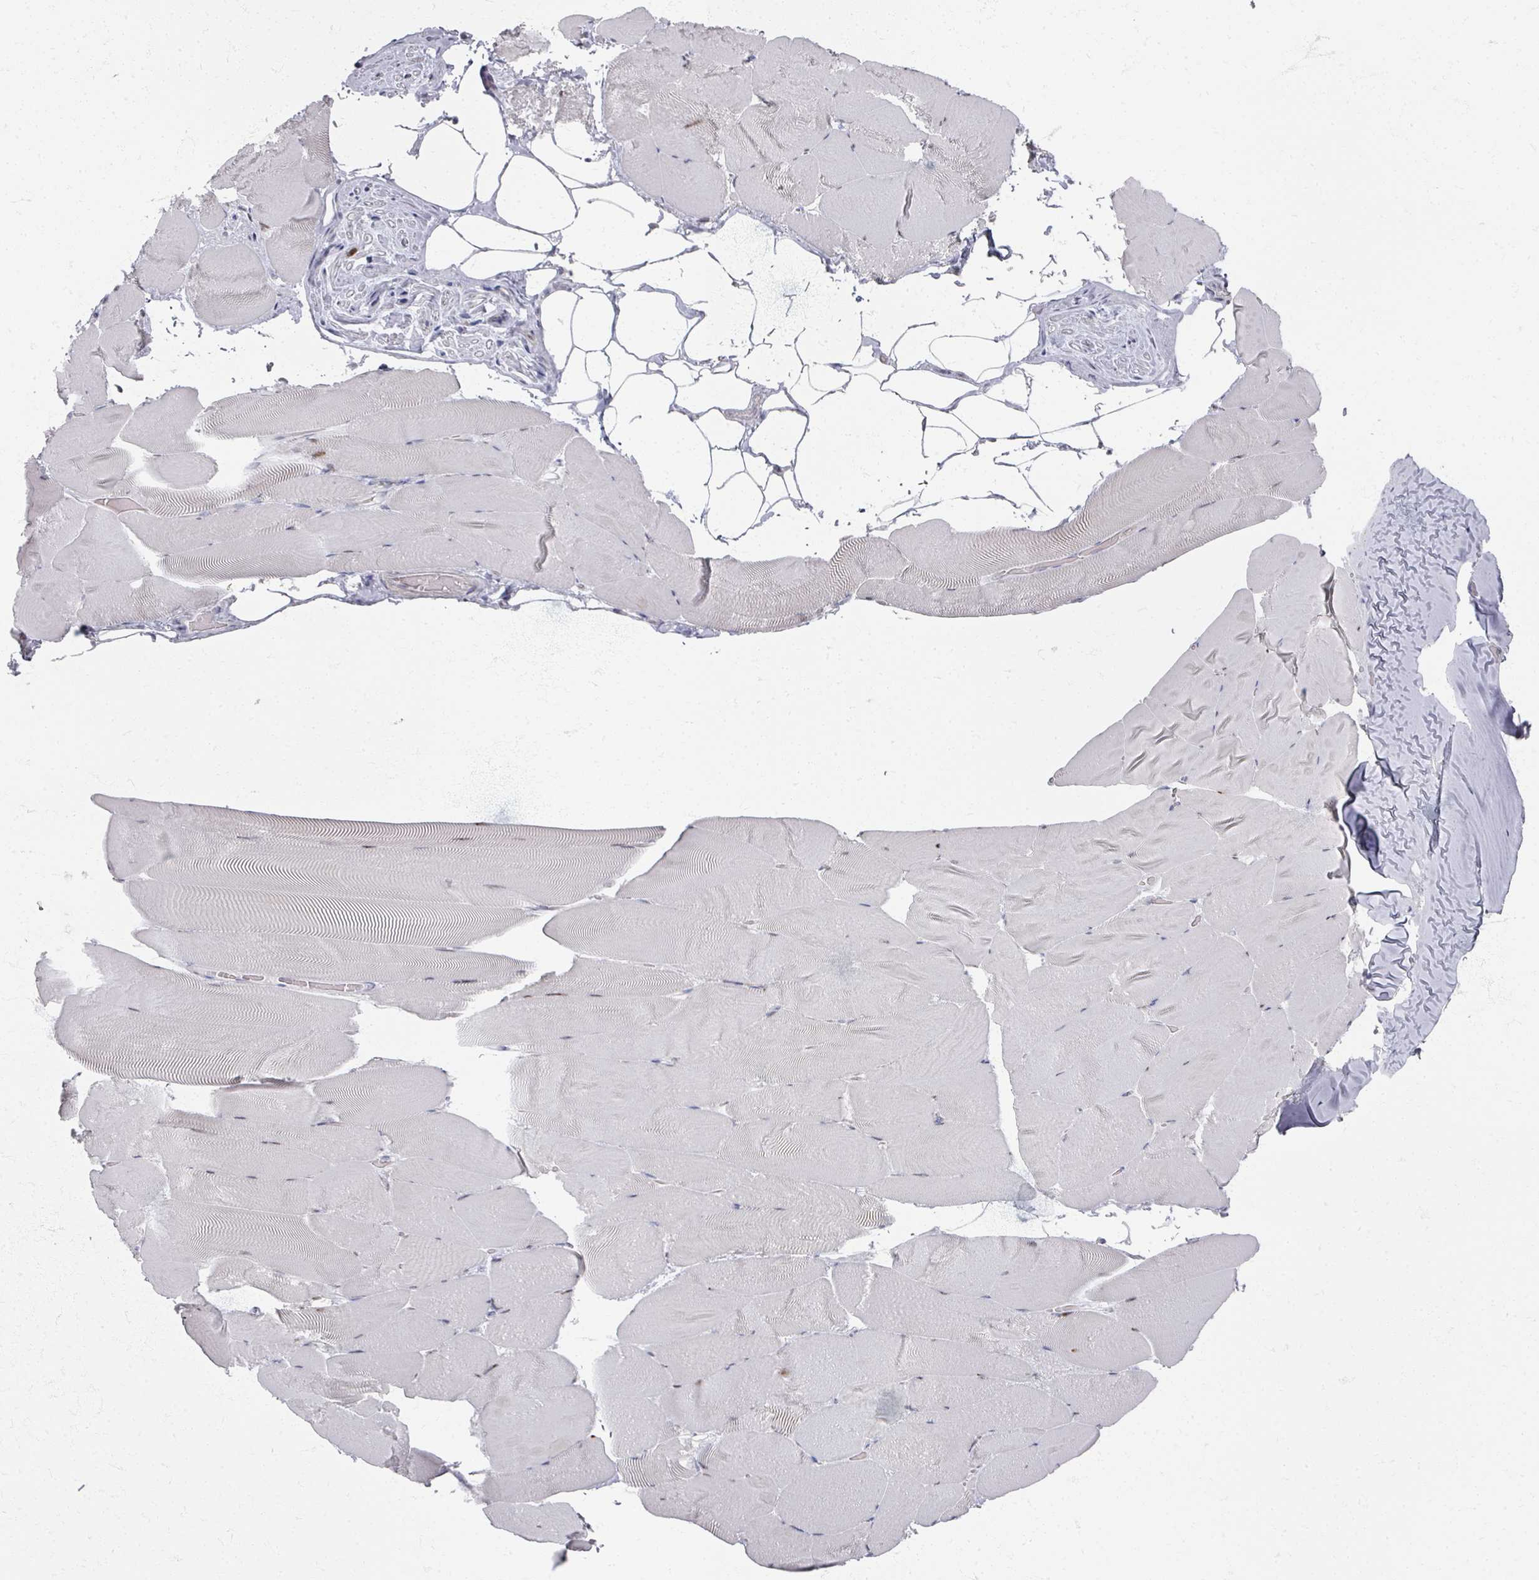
{"staining": {"intensity": "weak", "quantity": "<25%", "location": "nuclear"}, "tissue": "skeletal muscle", "cell_type": "Myocytes", "image_type": "normal", "snomed": [{"axis": "morphology", "description": "Normal tissue, NOS"}, {"axis": "topography", "description": "Skeletal muscle"}], "caption": "Histopathology image shows no protein expression in myocytes of benign skeletal muscle.", "gene": "TTYH3", "patient": {"sex": "female", "age": 64}}